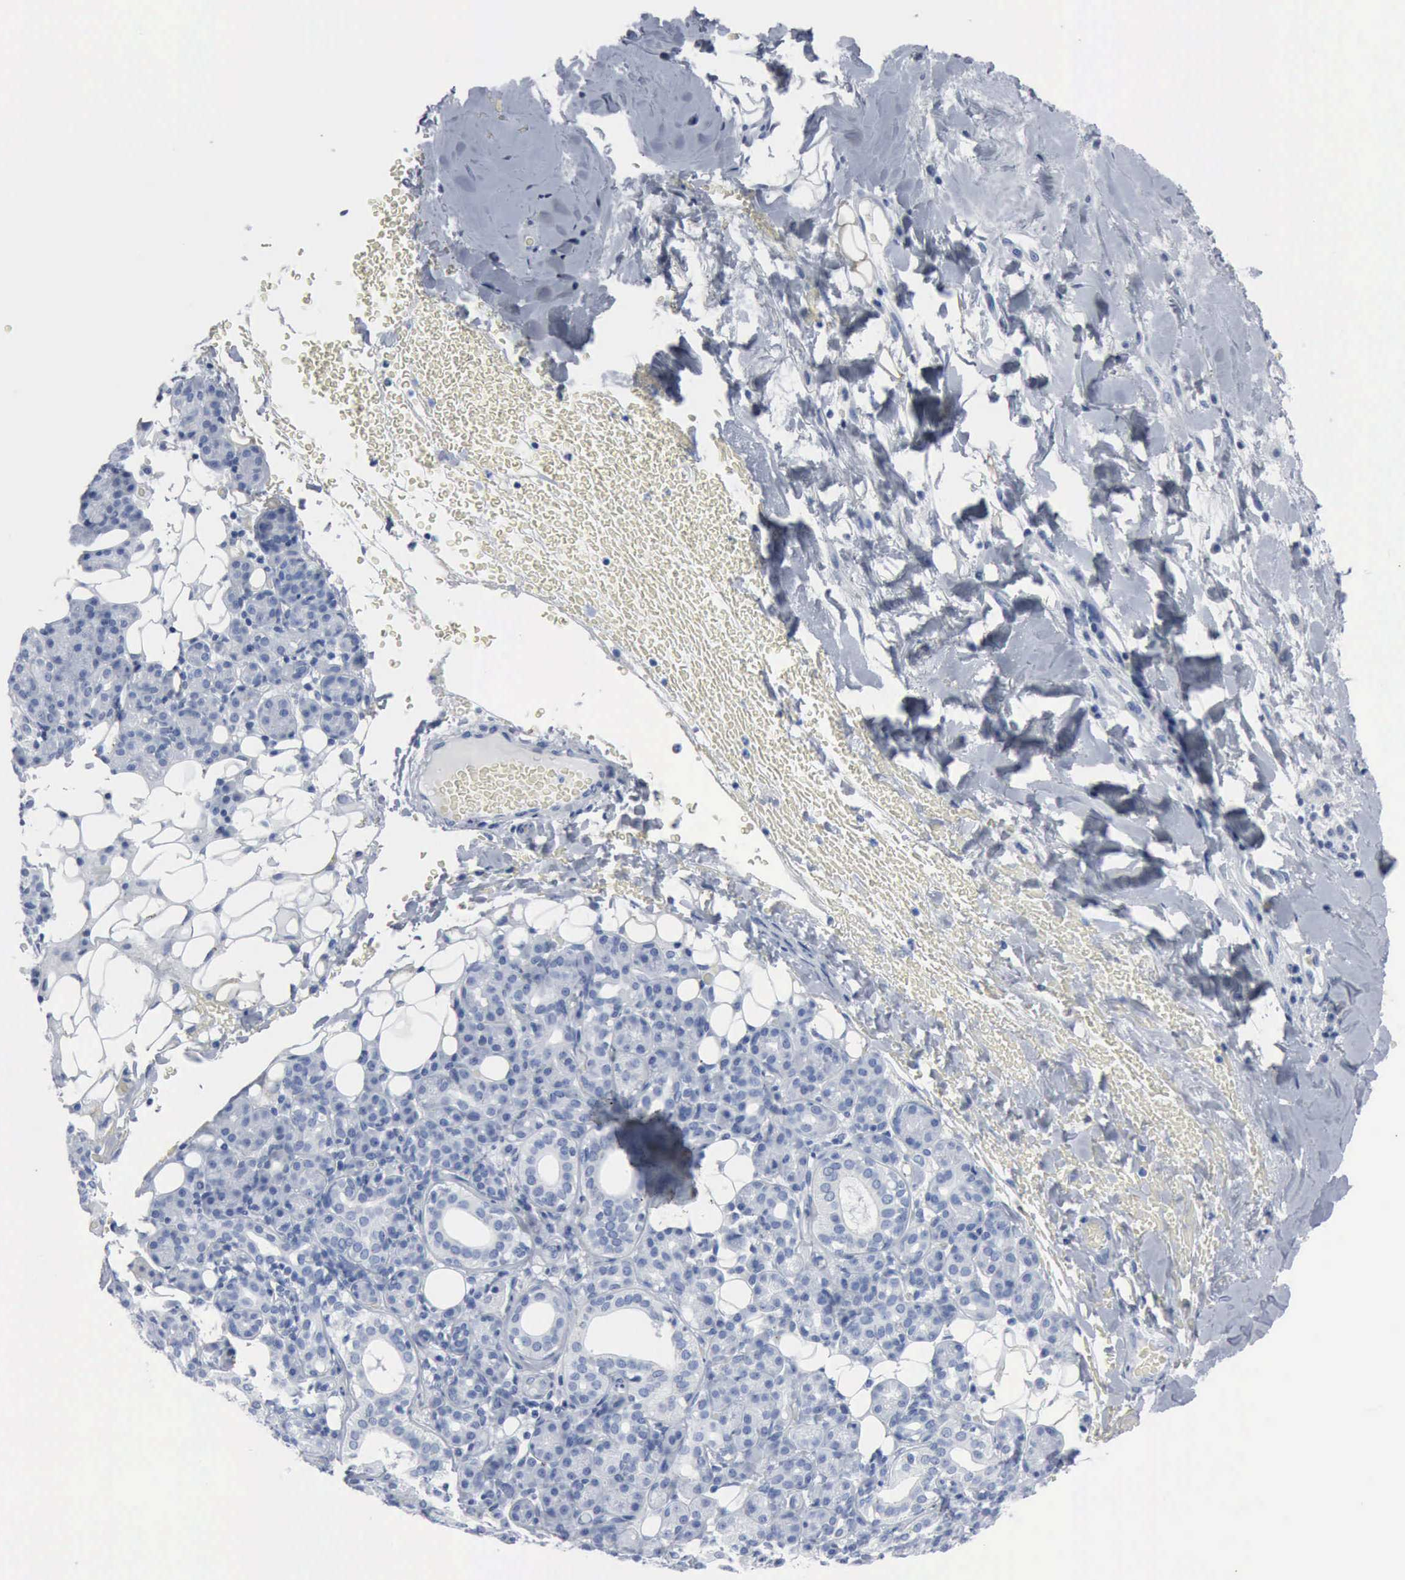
{"staining": {"intensity": "negative", "quantity": "none", "location": "none"}, "tissue": "skin cancer", "cell_type": "Tumor cells", "image_type": "cancer", "snomed": [{"axis": "morphology", "description": "Squamous cell carcinoma, NOS"}, {"axis": "topography", "description": "Skin"}], "caption": "Skin cancer (squamous cell carcinoma) was stained to show a protein in brown. There is no significant staining in tumor cells.", "gene": "DMD", "patient": {"sex": "male", "age": 84}}